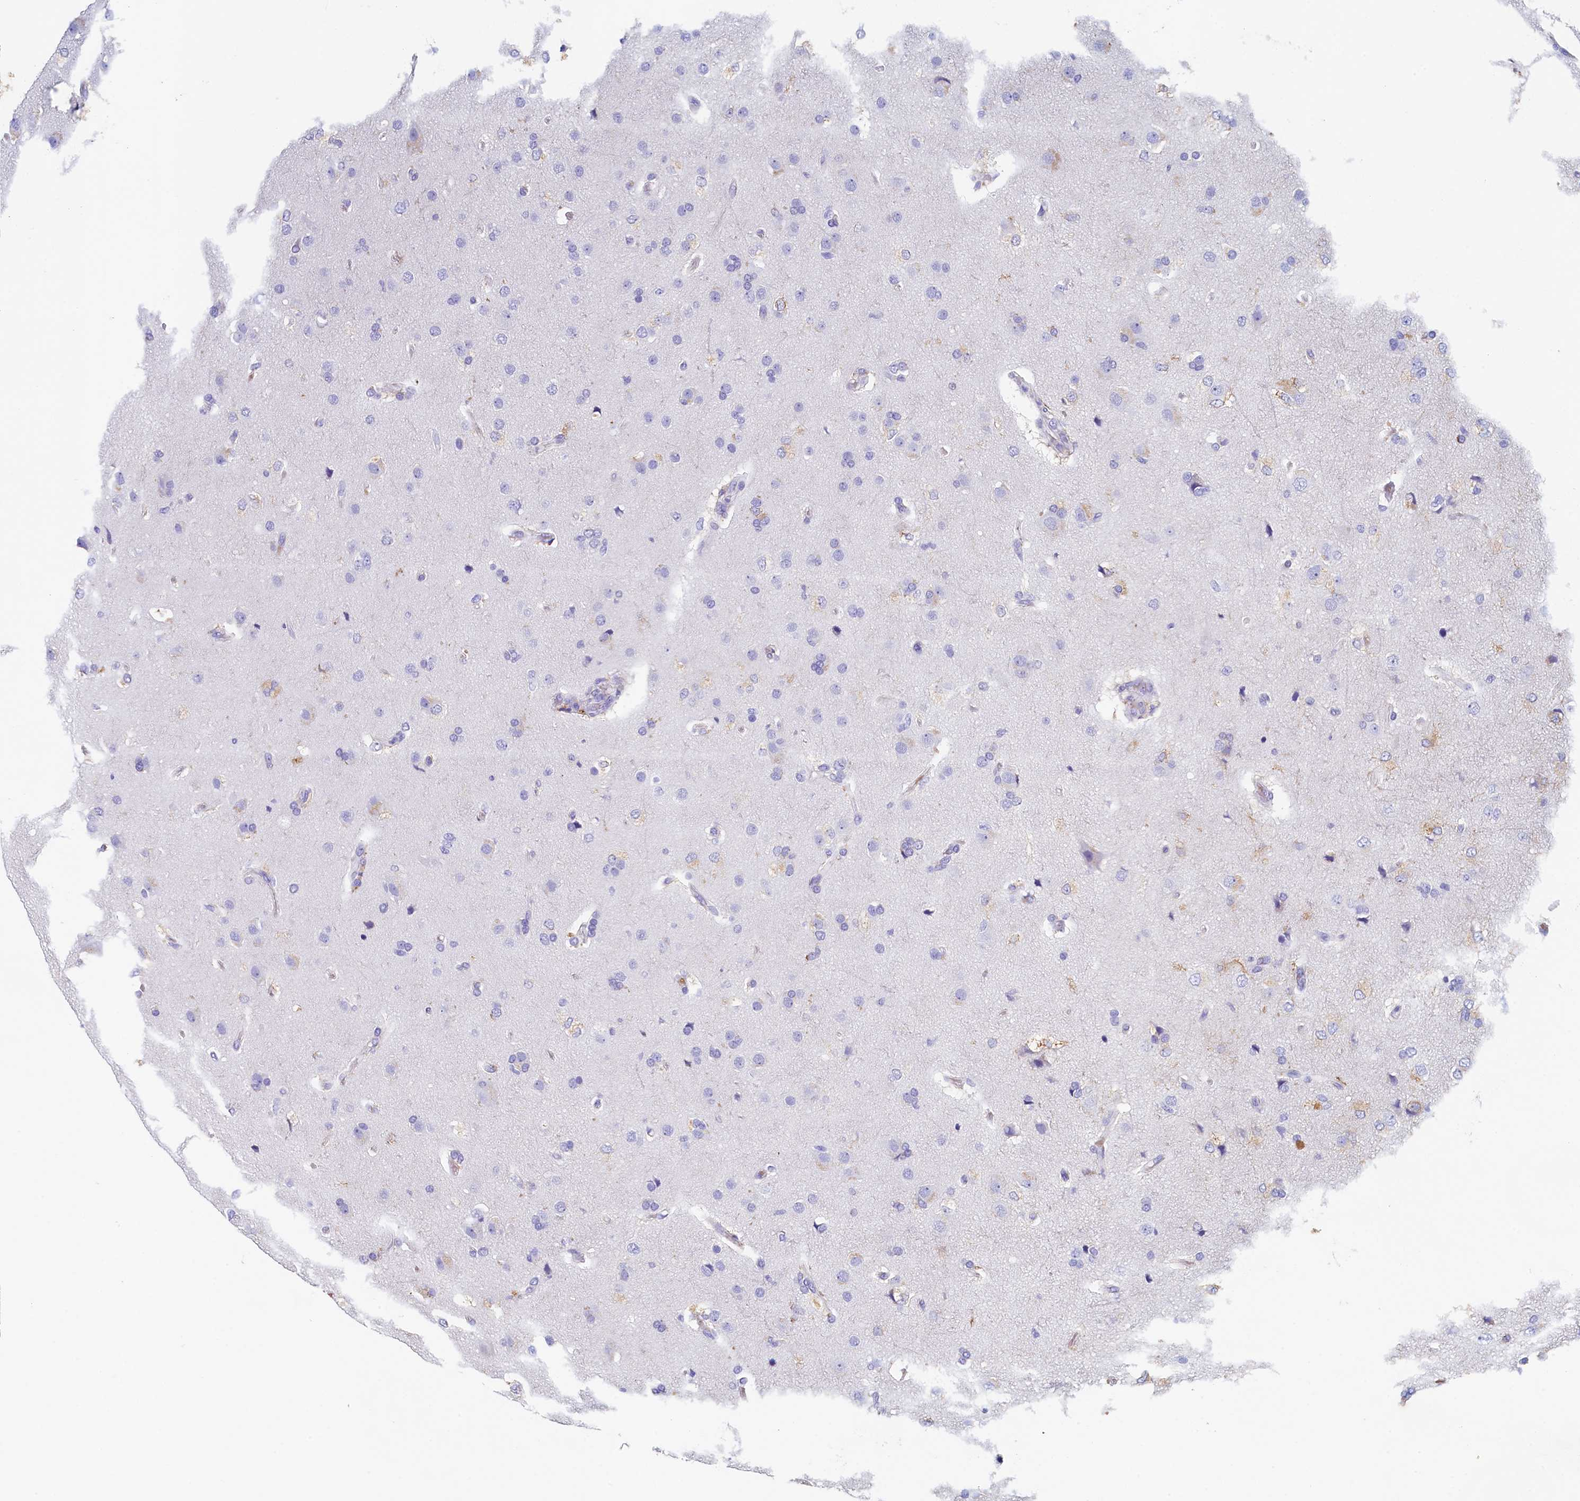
{"staining": {"intensity": "negative", "quantity": "none", "location": "none"}, "tissue": "glioma", "cell_type": "Tumor cells", "image_type": "cancer", "snomed": [{"axis": "morphology", "description": "Glioma, malignant, High grade"}, {"axis": "topography", "description": "Brain"}], "caption": "A micrograph of human malignant glioma (high-grade) is negative for staining in tumor cells. The staining is performed using DAB (3,3'-diaminobenzidine) brown chromogen with nuclei counter-stained in using hematoxylin.", "gene": "GUCA1C", "patient": {"sex": "male", "age": 77}}